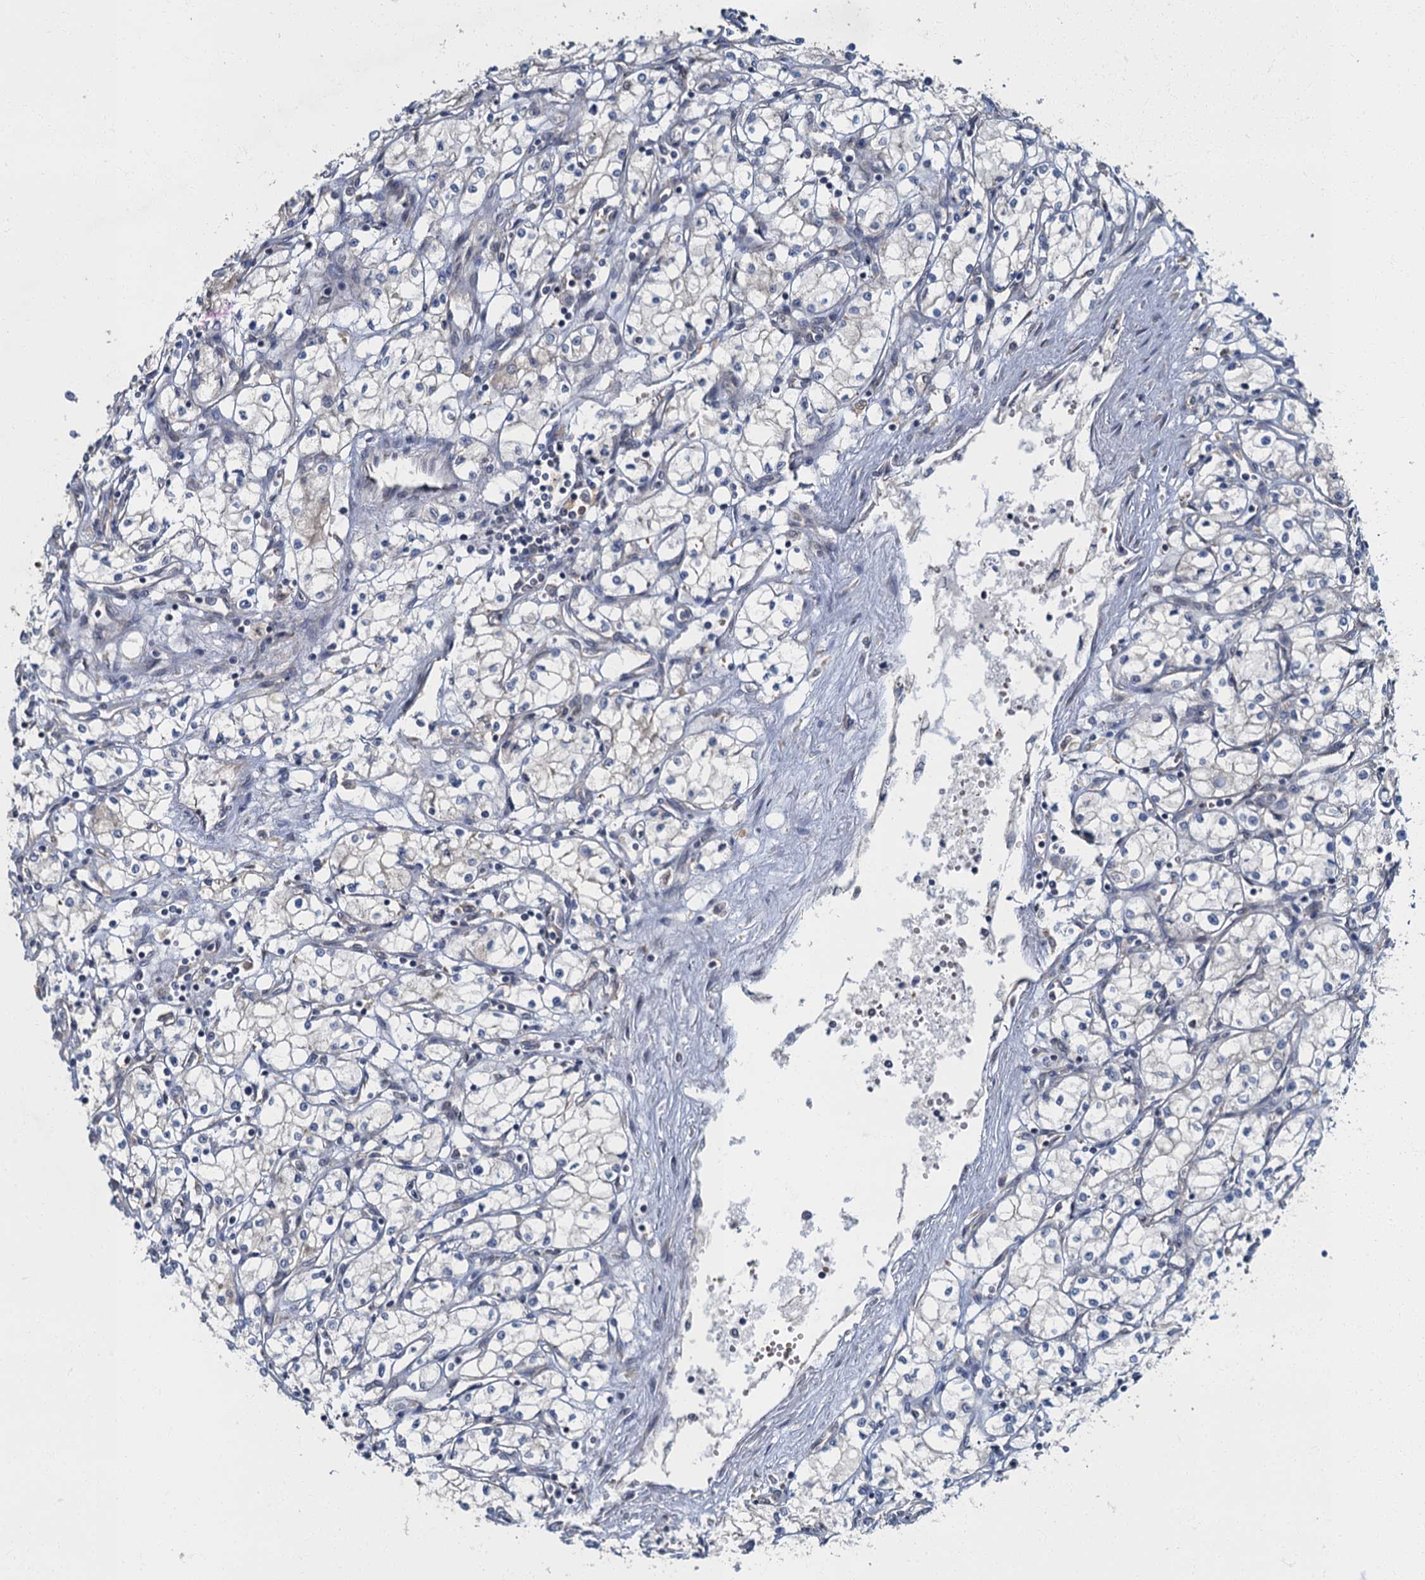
{"staining": {"intensity": "negative", "quantity": "none", "location": "none"}, "tissue": "renal cancer", "cell_type": "Tumor cells", "image_type": "cancer", "snomed": [{"axis": "morphology", "description": "Adenocarcinoma, NOS"}, {"axis": "topography", "description": "Kidney"}], "caption": "IHC micrograph of human renal cancer (adenocarcinoma) stained for a protein (brown), which demonstrates no staining in tumor cells.", "gene": "TBCK", "patient": {"sex": "male", "age": 59}}